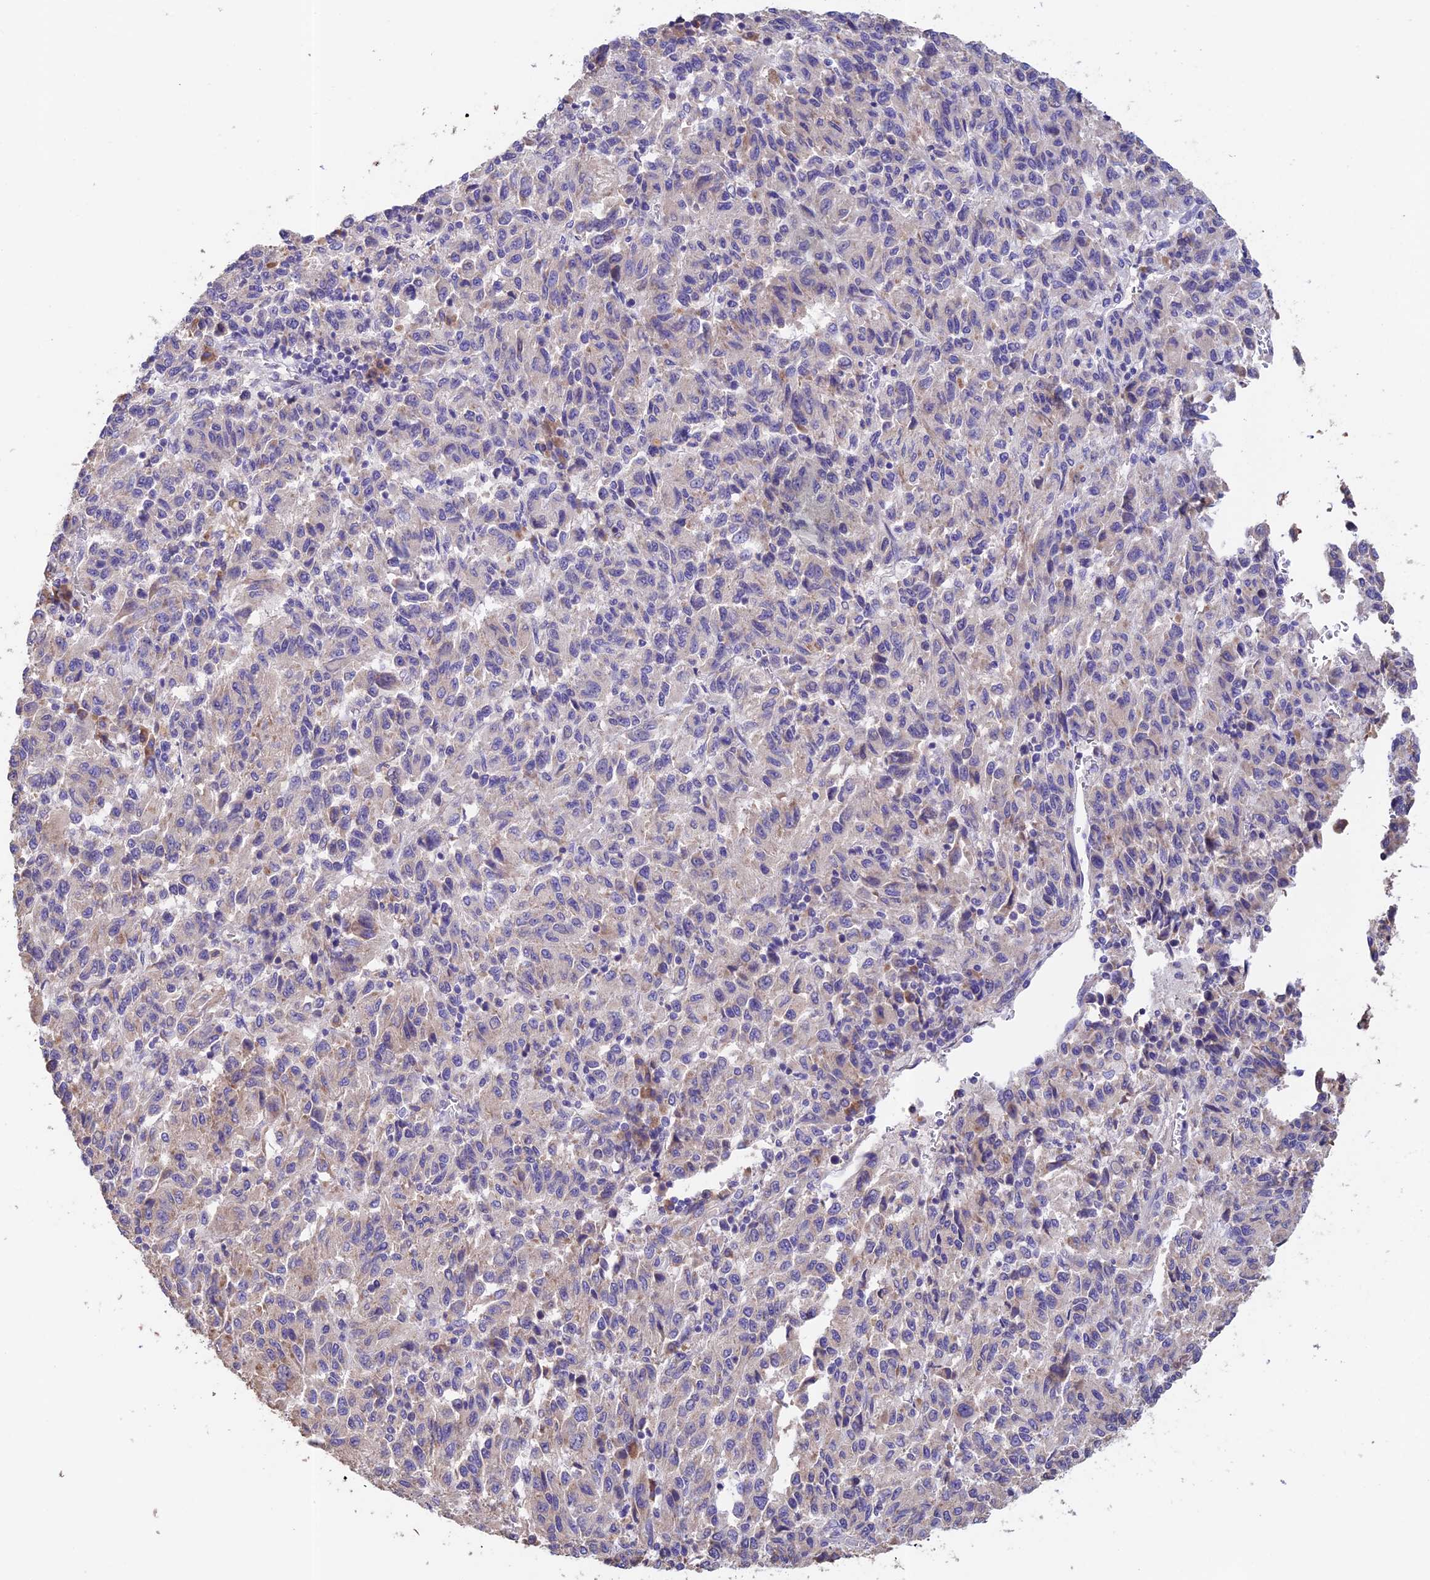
{"staining": {"intensity": "negative", "quantity": "none", "location": "none"}, "tissue": "melanoma", "cell_type": "Tumor cells", "image_type": "cancer", "snomed": [{"axis": "morphology", "description": "Malignant melanoma, Metastatic site"}, {"axis": "topography", "description": "Lung"}], "caption": "Immunohistochemistry (IHC) of human melanoma exhibits no staining in tumor cells. (DAB (3,3'-diaminobenzidine) immunohistochemistry (IHC) visualized using brightfield microscopy, high magnification).", "gene": "EMC3", "patient": {"sex": "male", "age": 64}}